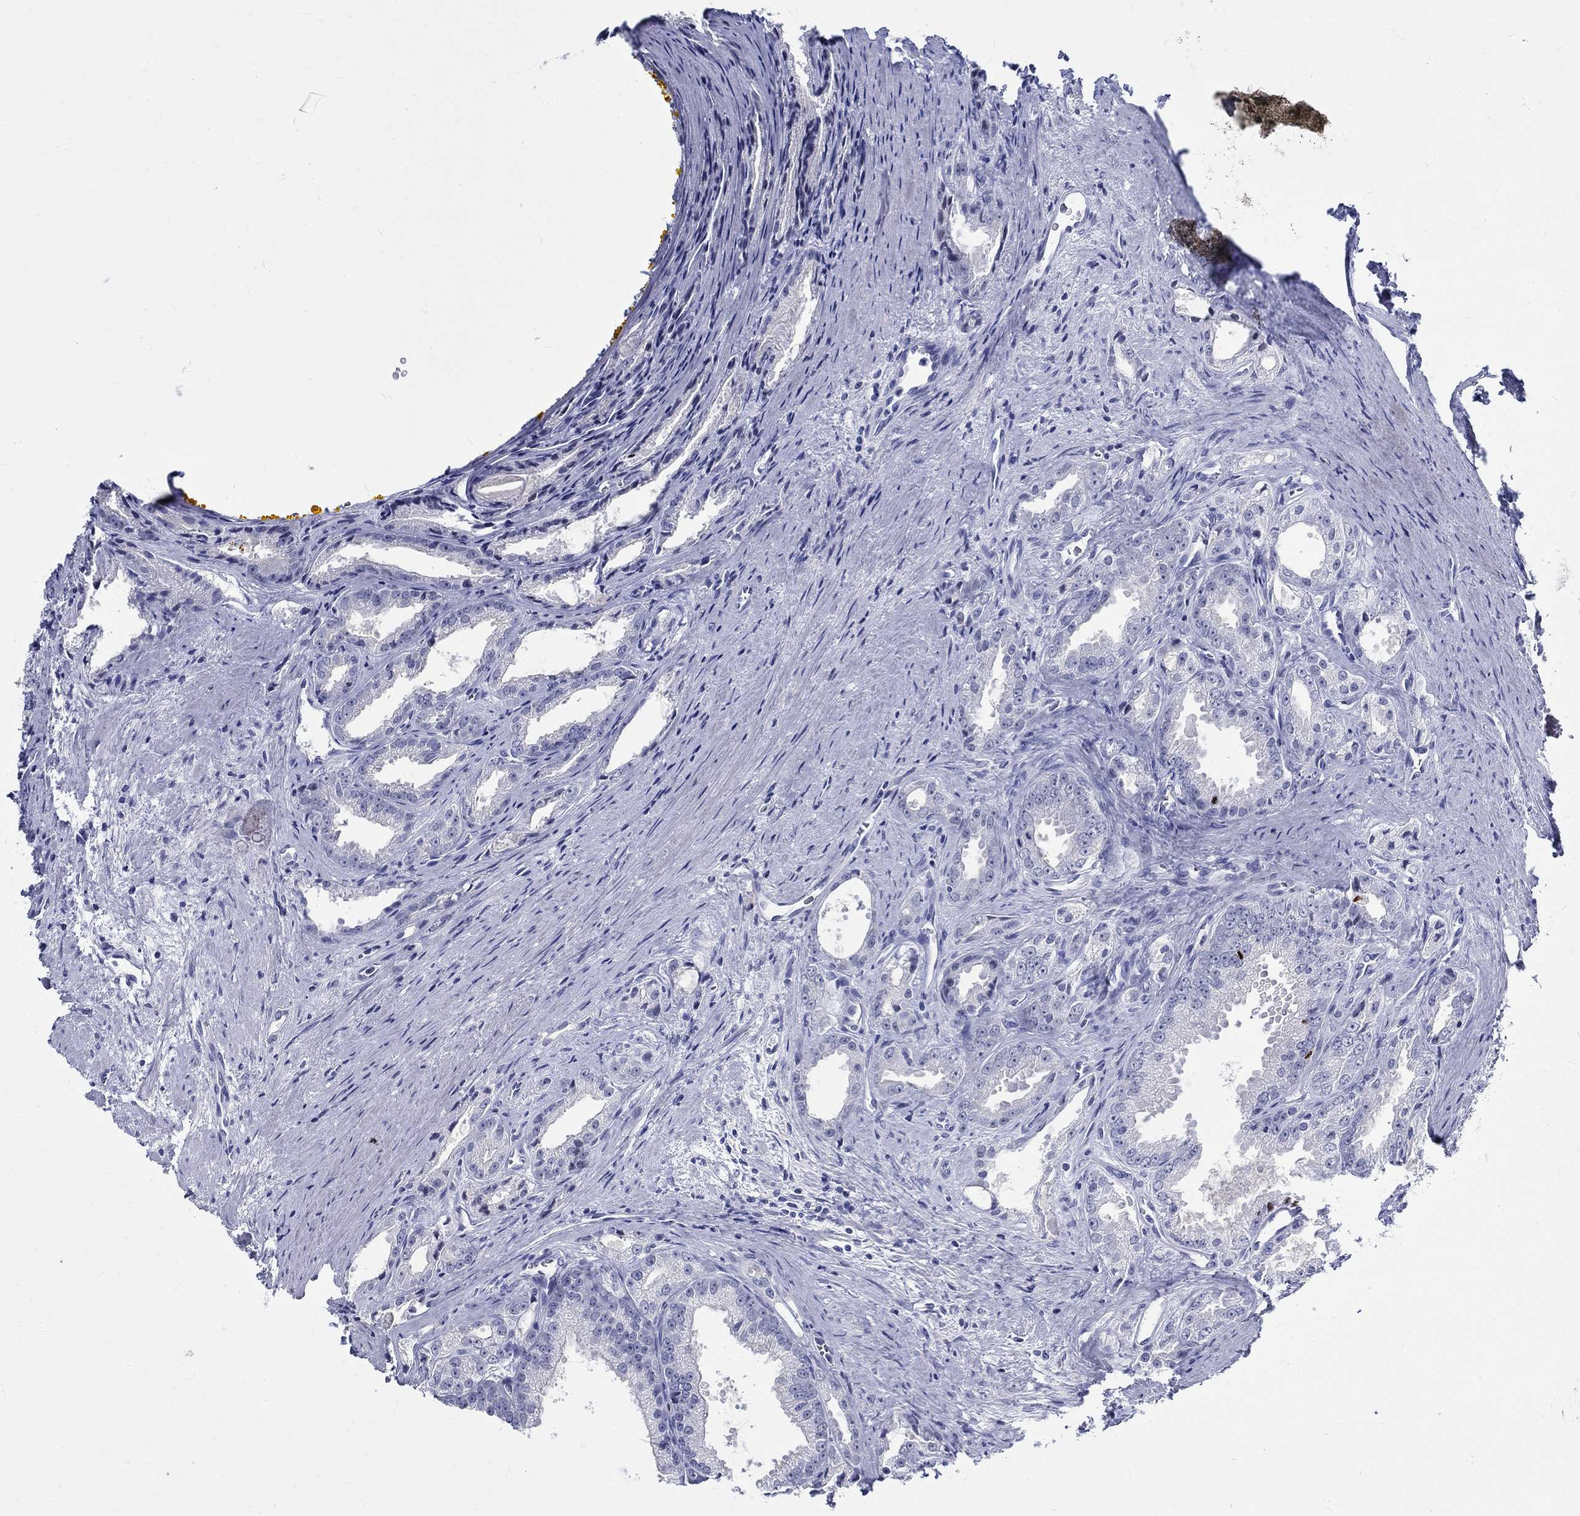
{"staining": {"intensity": "negative", "quantity": "none", "location": "none"}, "tissue": "prostate cancer", "cell_type": "Tumor cells", "image_type": "cancer", "snomed": [{"axis": "morphology", "description": "Adenocarcinoma, NOS"}, {"axis": "morphology", "description": "Adenocarcinoma, High grade"}, {"axis": "topography", "description": "Prostate"}], "caption": "IHC of prostate adenocarcinoma (high-grade) shows no staining in tumor cells. (Stains: DAB (3,3'-diaminobenzidine) immunohistochemistry with hematoxylin counter stain, Microscopy: brightfield microscopy at high magnification).", "gene": "BSPRY", "patient": {"sex": "male", "age": 70}}